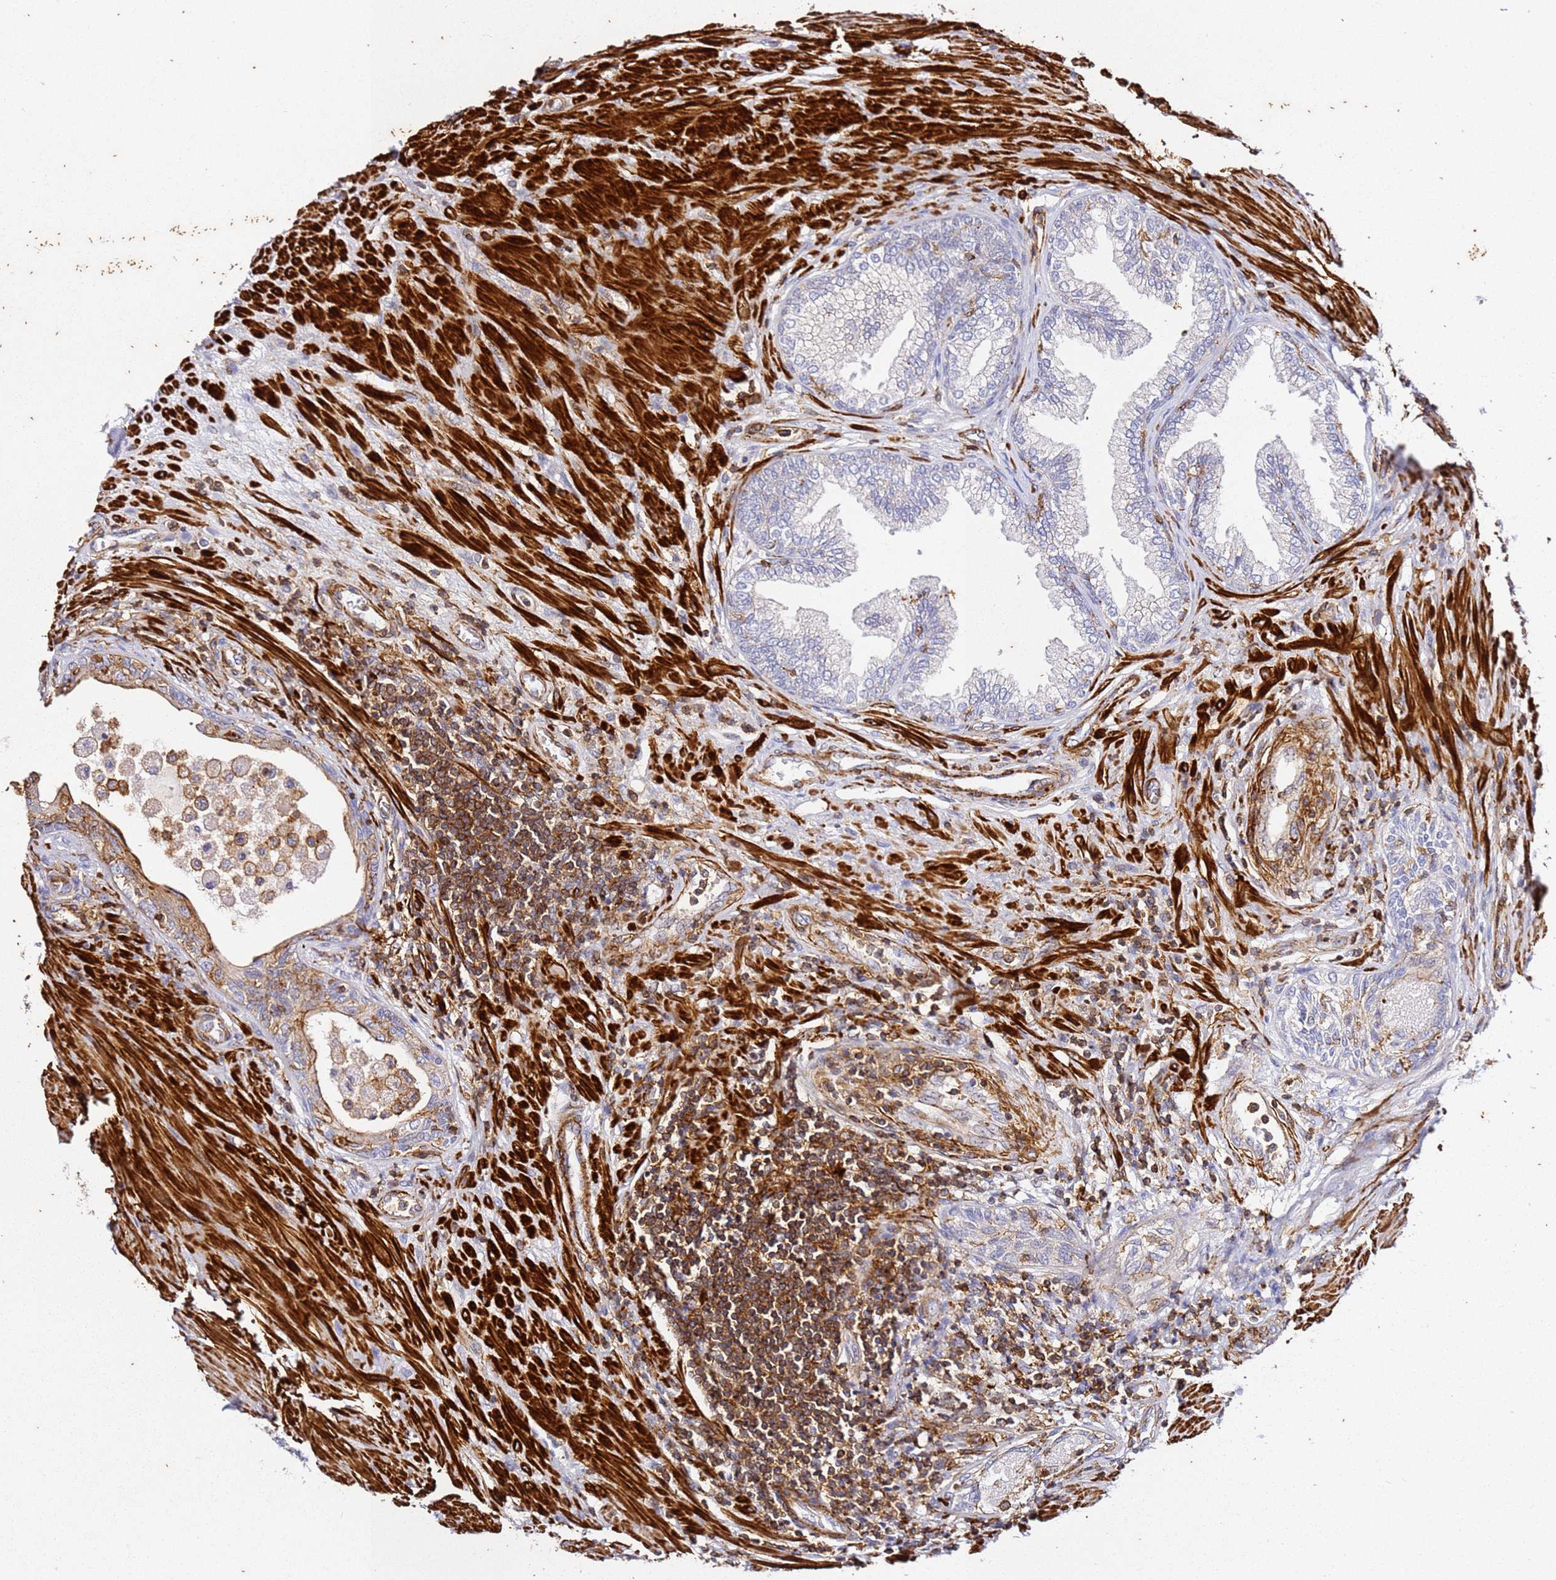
{"staining": {"intensity": "weak", "quantity": "<25%", "location": "cytoplasmic/membranous"}, "tissue": "prostate", "cell_type": "Glandular cells", "image_type": "normal", "snomed": [{"axis": "morphology", "description": "Normal tissue, NOS"}, {"axis": "topography", "description": "Prostate"}], "caption": "Immunohistochemistry of benign prostate shows no positivity in glandular cells. (Brightfield microscopy of DAB immunohistochemistry at high magnification).", "gene": "ZNF671", "patient": {"sex": "male", "age": 76}}